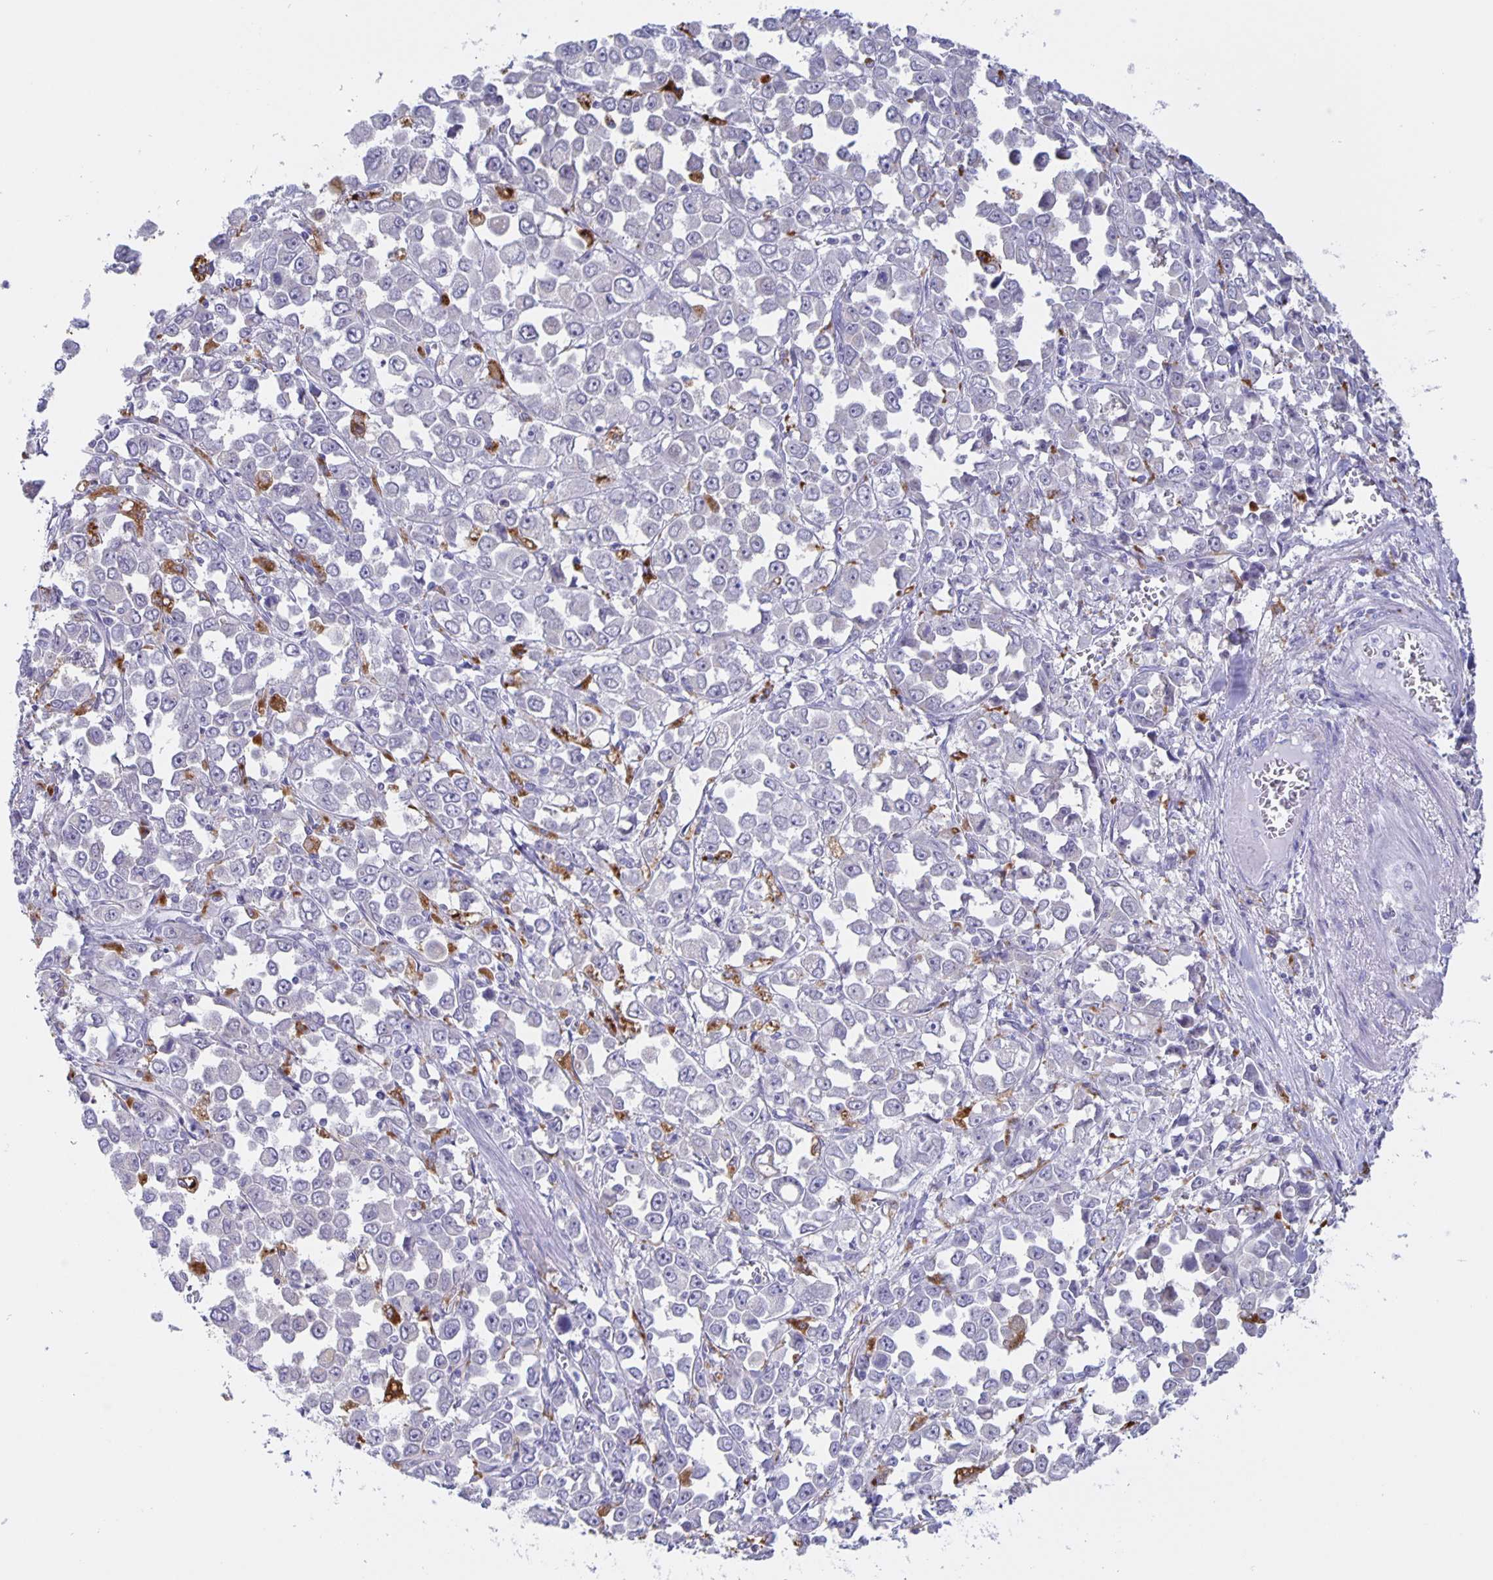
{"staining": {"intensity": "negative", "quantity": "none", "location": "none"}, "tissue": "stomach cancer", "cell_type": "Tumor cells", "image_type": "cancer", "snomed": [{"axis": "morphology", "description": "Adenocarcinoma, NOS"}, {"axis": "topography", "description": "Stomach, upper"}], "caption": "Tumor cells are negative for protein expression in human adenocarcinoma (stomach).", "gene": "LIPA", "patient": {"sex": "male", "age": 70}}